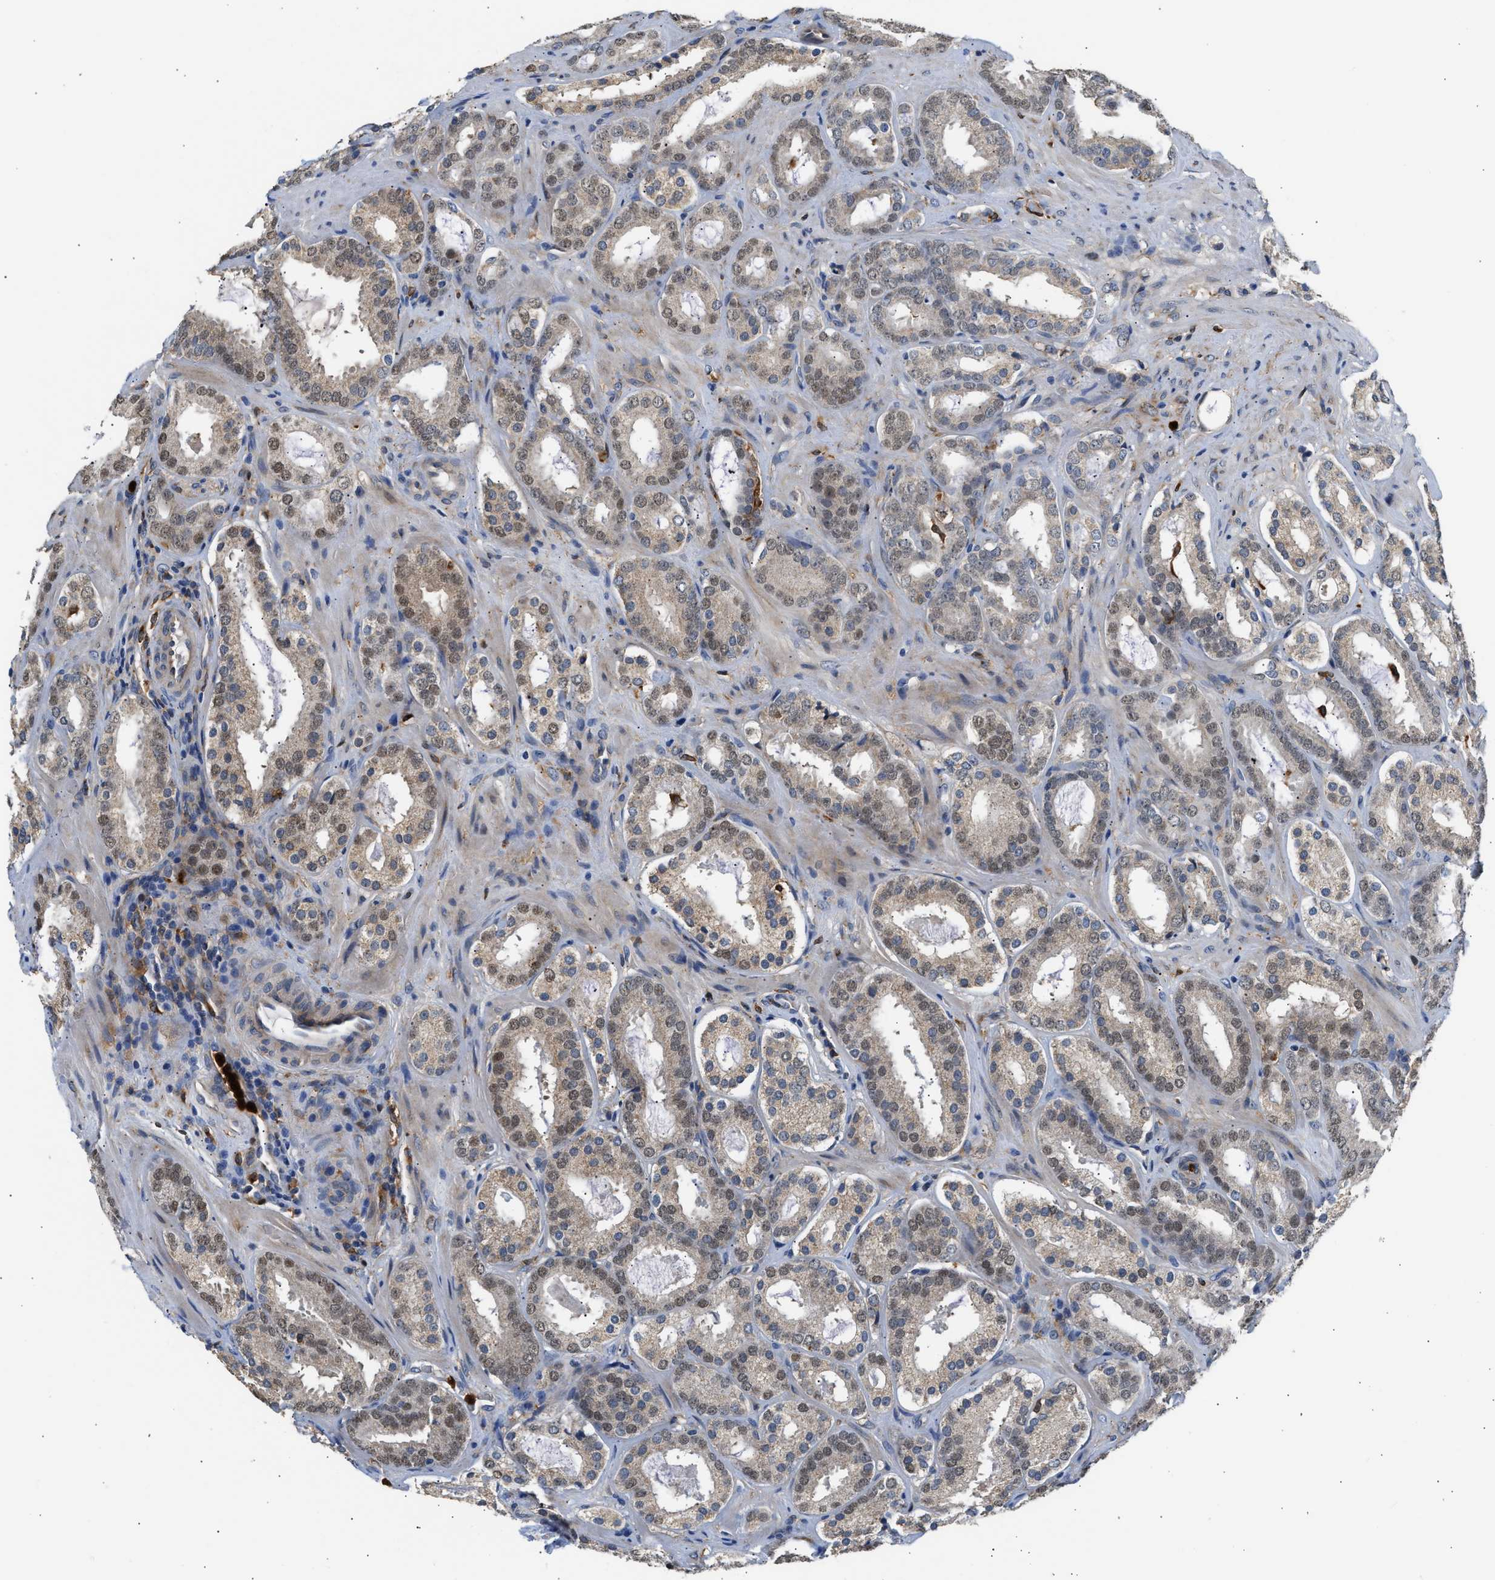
{"staining": {"intensity": "weak", "quantity": ">75%", "location": "cytoplasmic/membranous,nuclear"}, "tissue": "prostate cancer", "cell_type": "Tumor cells", "image_type": "cancer", "snomed": [{"axis": "morphology", "description": "Adenocarcinoma, Low grade"}, {"axis": "topography", "description": "Prostate"}], "caption": "Brown immunohistochemical staining in low-grade adenocarcinoma (prostate) reveals weak cytoplasmic/membranous and nuclear staining in approximately >75% of tumor cells.", "gene": "RAB31", "patient": {"sex": "male", "age": 69}}